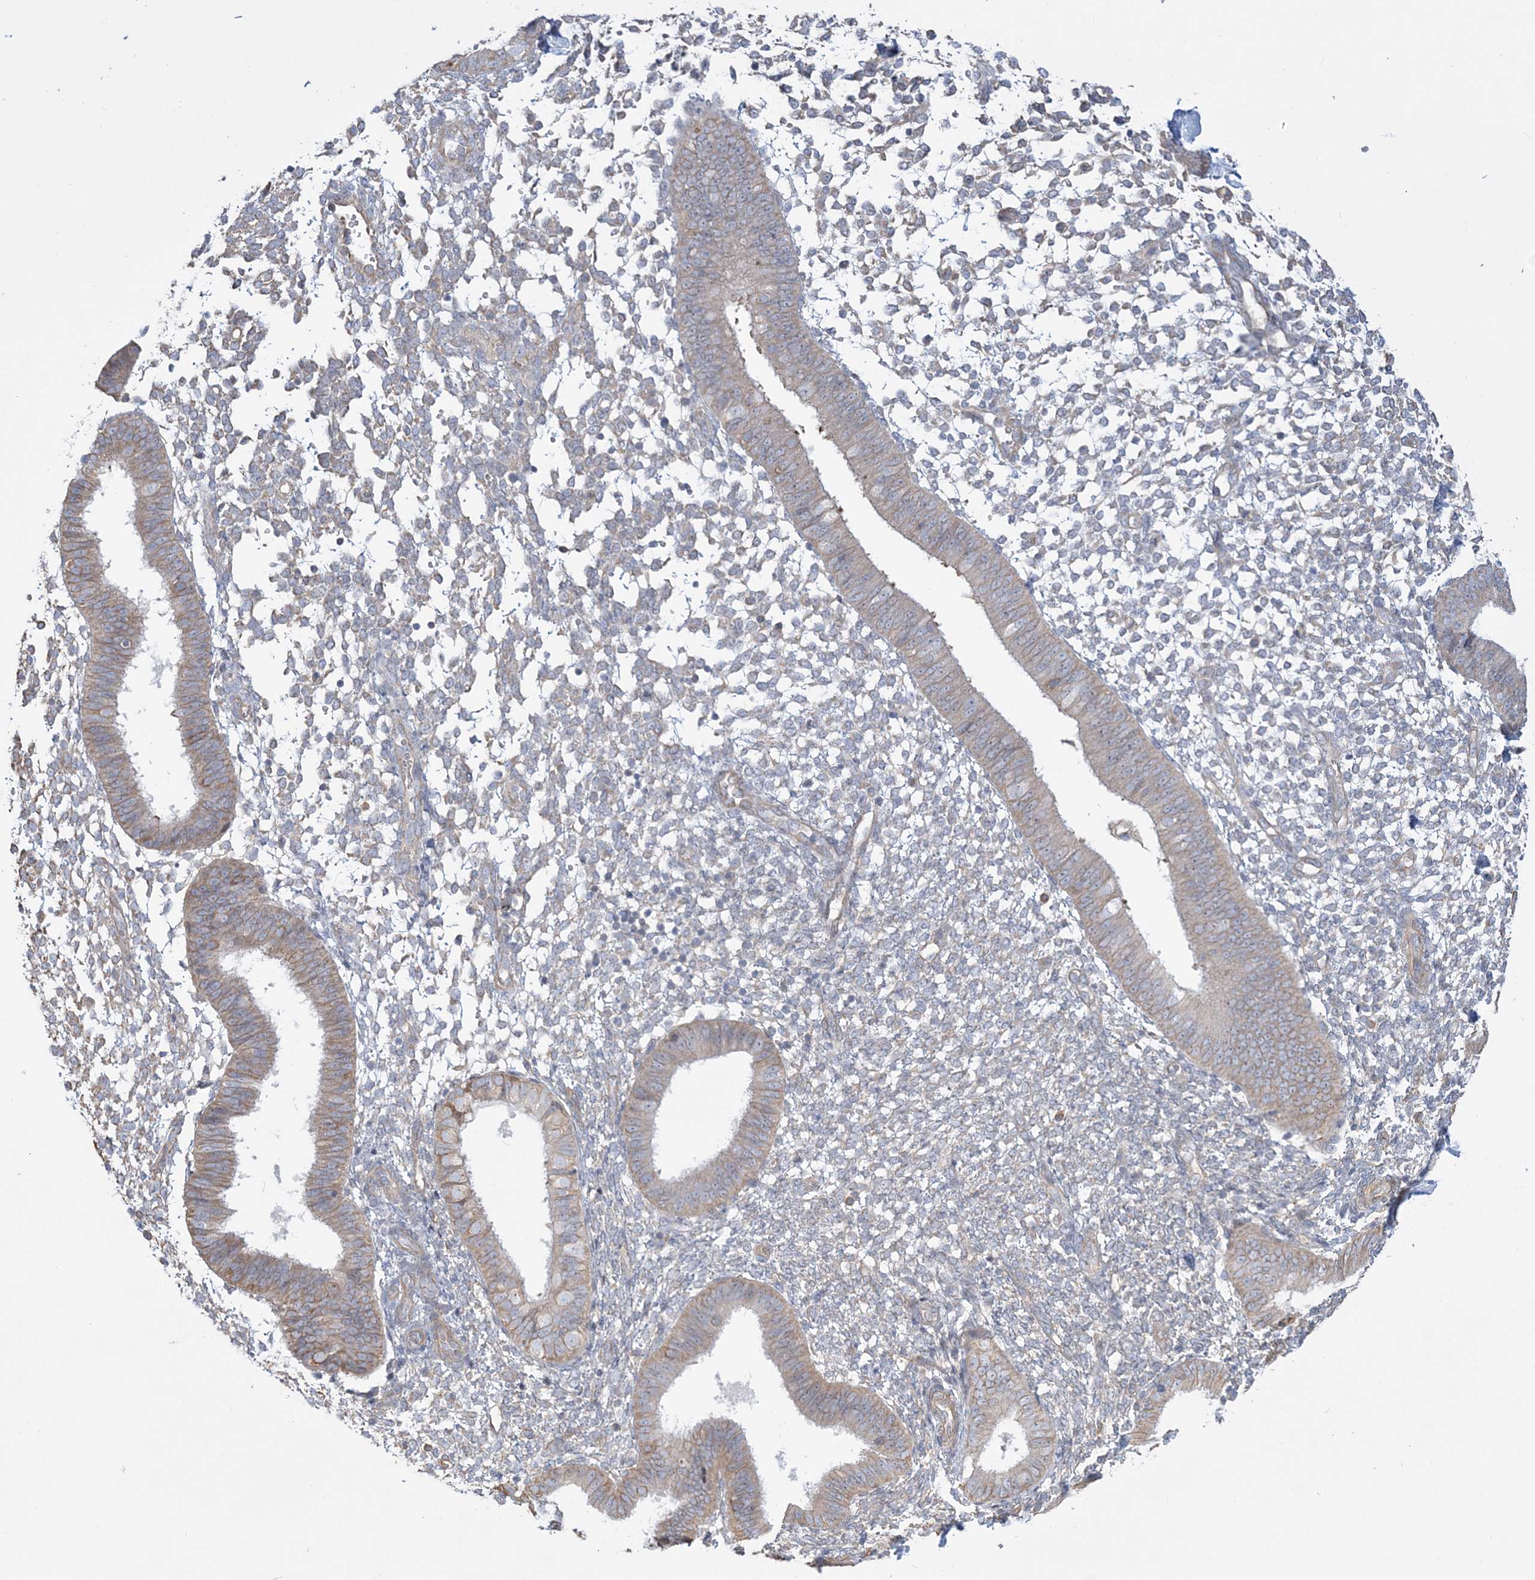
{"staining": {"intensity": "negative", "quantity": "none", "location": "none"}, "tissue": "endometrium", "cell_type": "Cells in endometrial stroma", "image_type": "normal", "snomed": [{"axis": "morphology", "description": "Normal tissue, NOS"}, {"axis": "topography", "description": "Uterus"}, {"axis": "topography", "description": "Endometrium"}], "caption": "High power microscopy histopathology image of an immunohistochemistry (IHC) micrograph of normal endometrium, revealing no significant positivity in cells in endometrial stroma.", "gene": "ZNF821", "patient": {"sex": "female", "age": 48}}